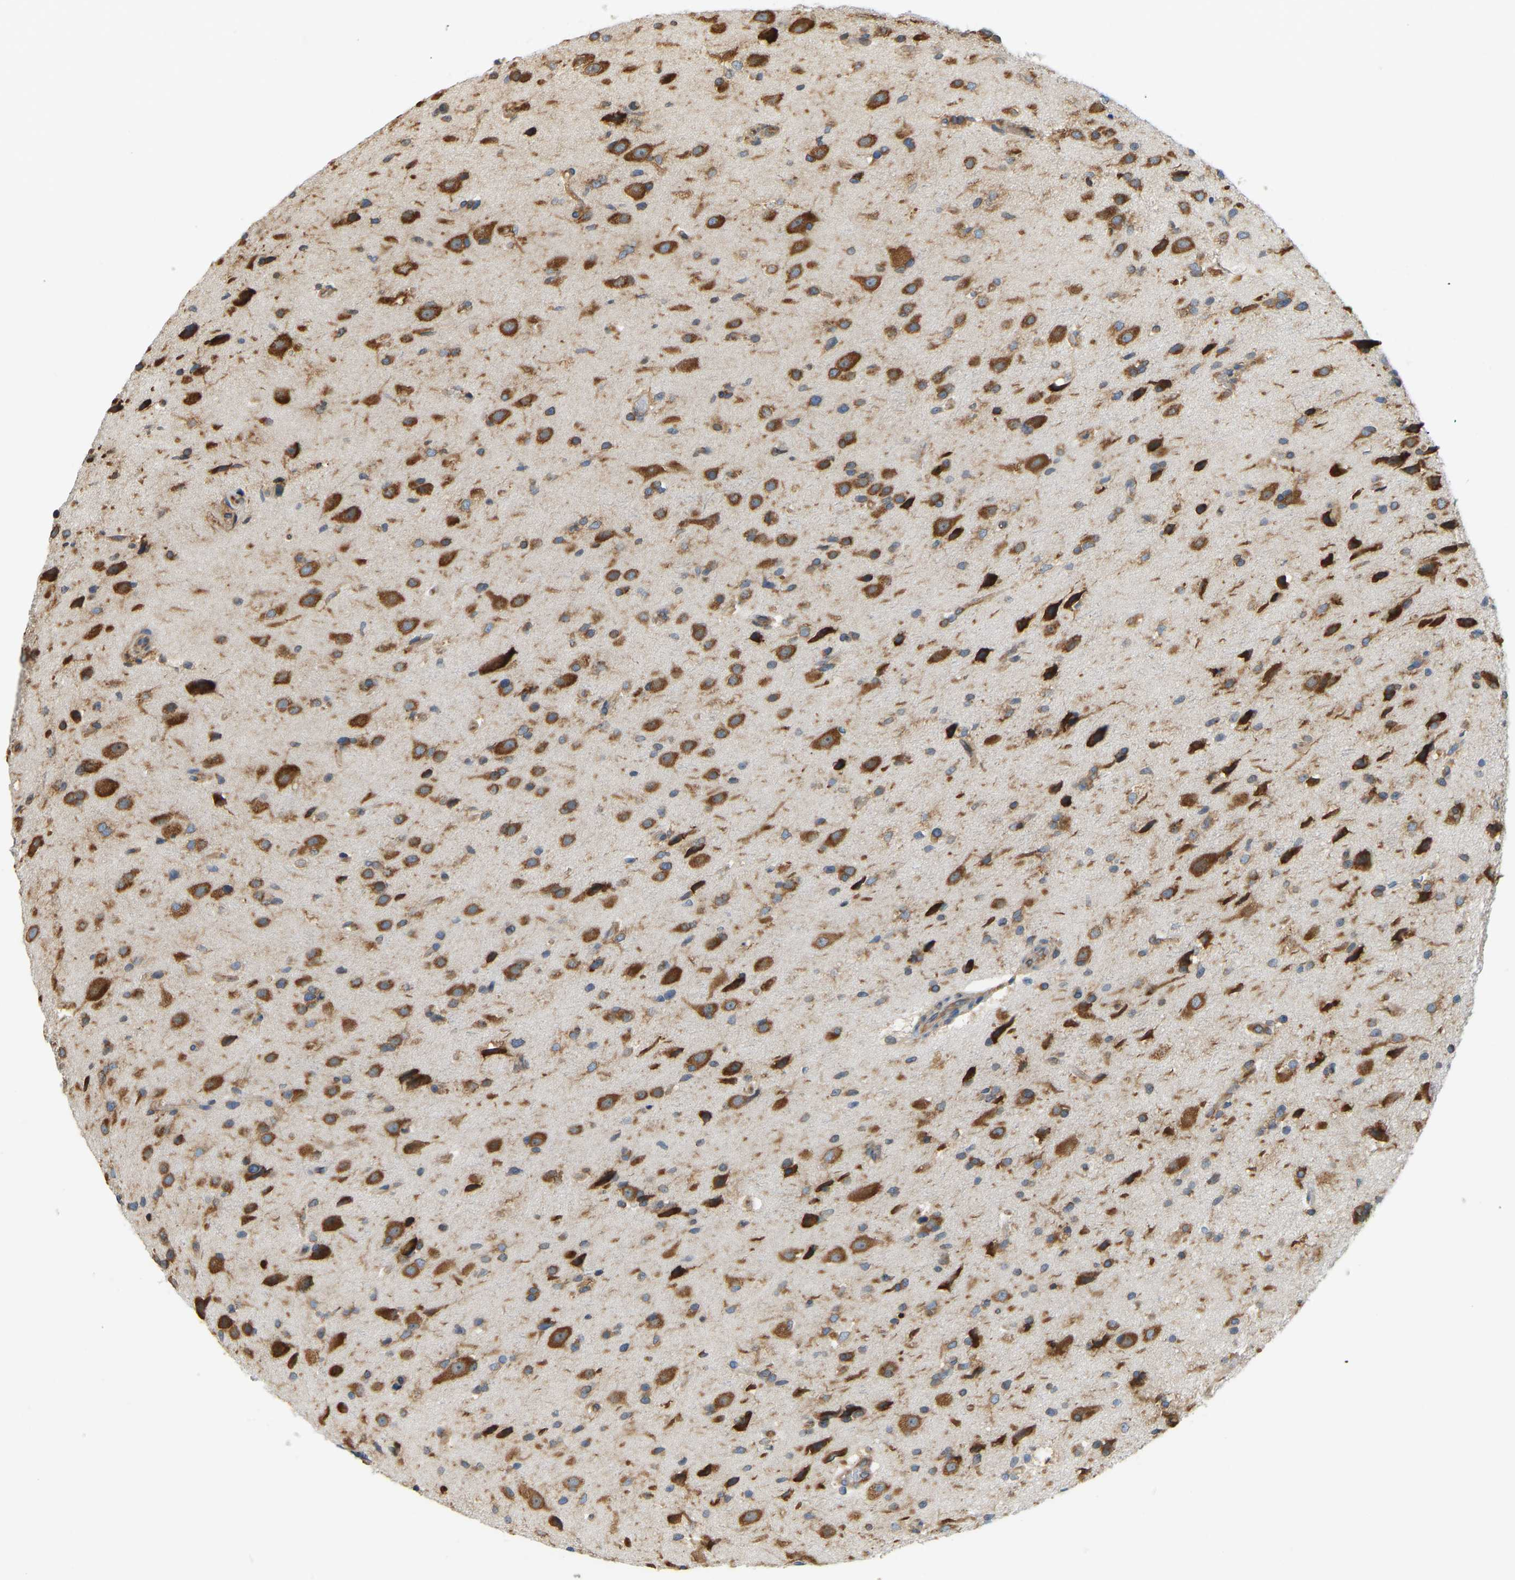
{"staining": {"intensity": "strong", "quantity": ">75%", "location": "cytoplasmic/membranous"}, "tissue": "glioma", "cell_type": "Tumor cells", "image_type": "cancer", "snomed": [{"axis": "morphology", "description": "Glioma, malignant, High grade"}, {"axis": "topography", "description": "Brain"}], "caption": "Immunohistochemistry micrograph of neoplastic tissue: glioma stained using immunohistochemistry reveals high levels of strong protein expression localized specifically in the cytoplasmic/membranous of tumor cells, appearing as a cytoplasmic/membranous brown color.", "gene": "RPS6KB2", "patient": {"sex": "male", "age": 33}}